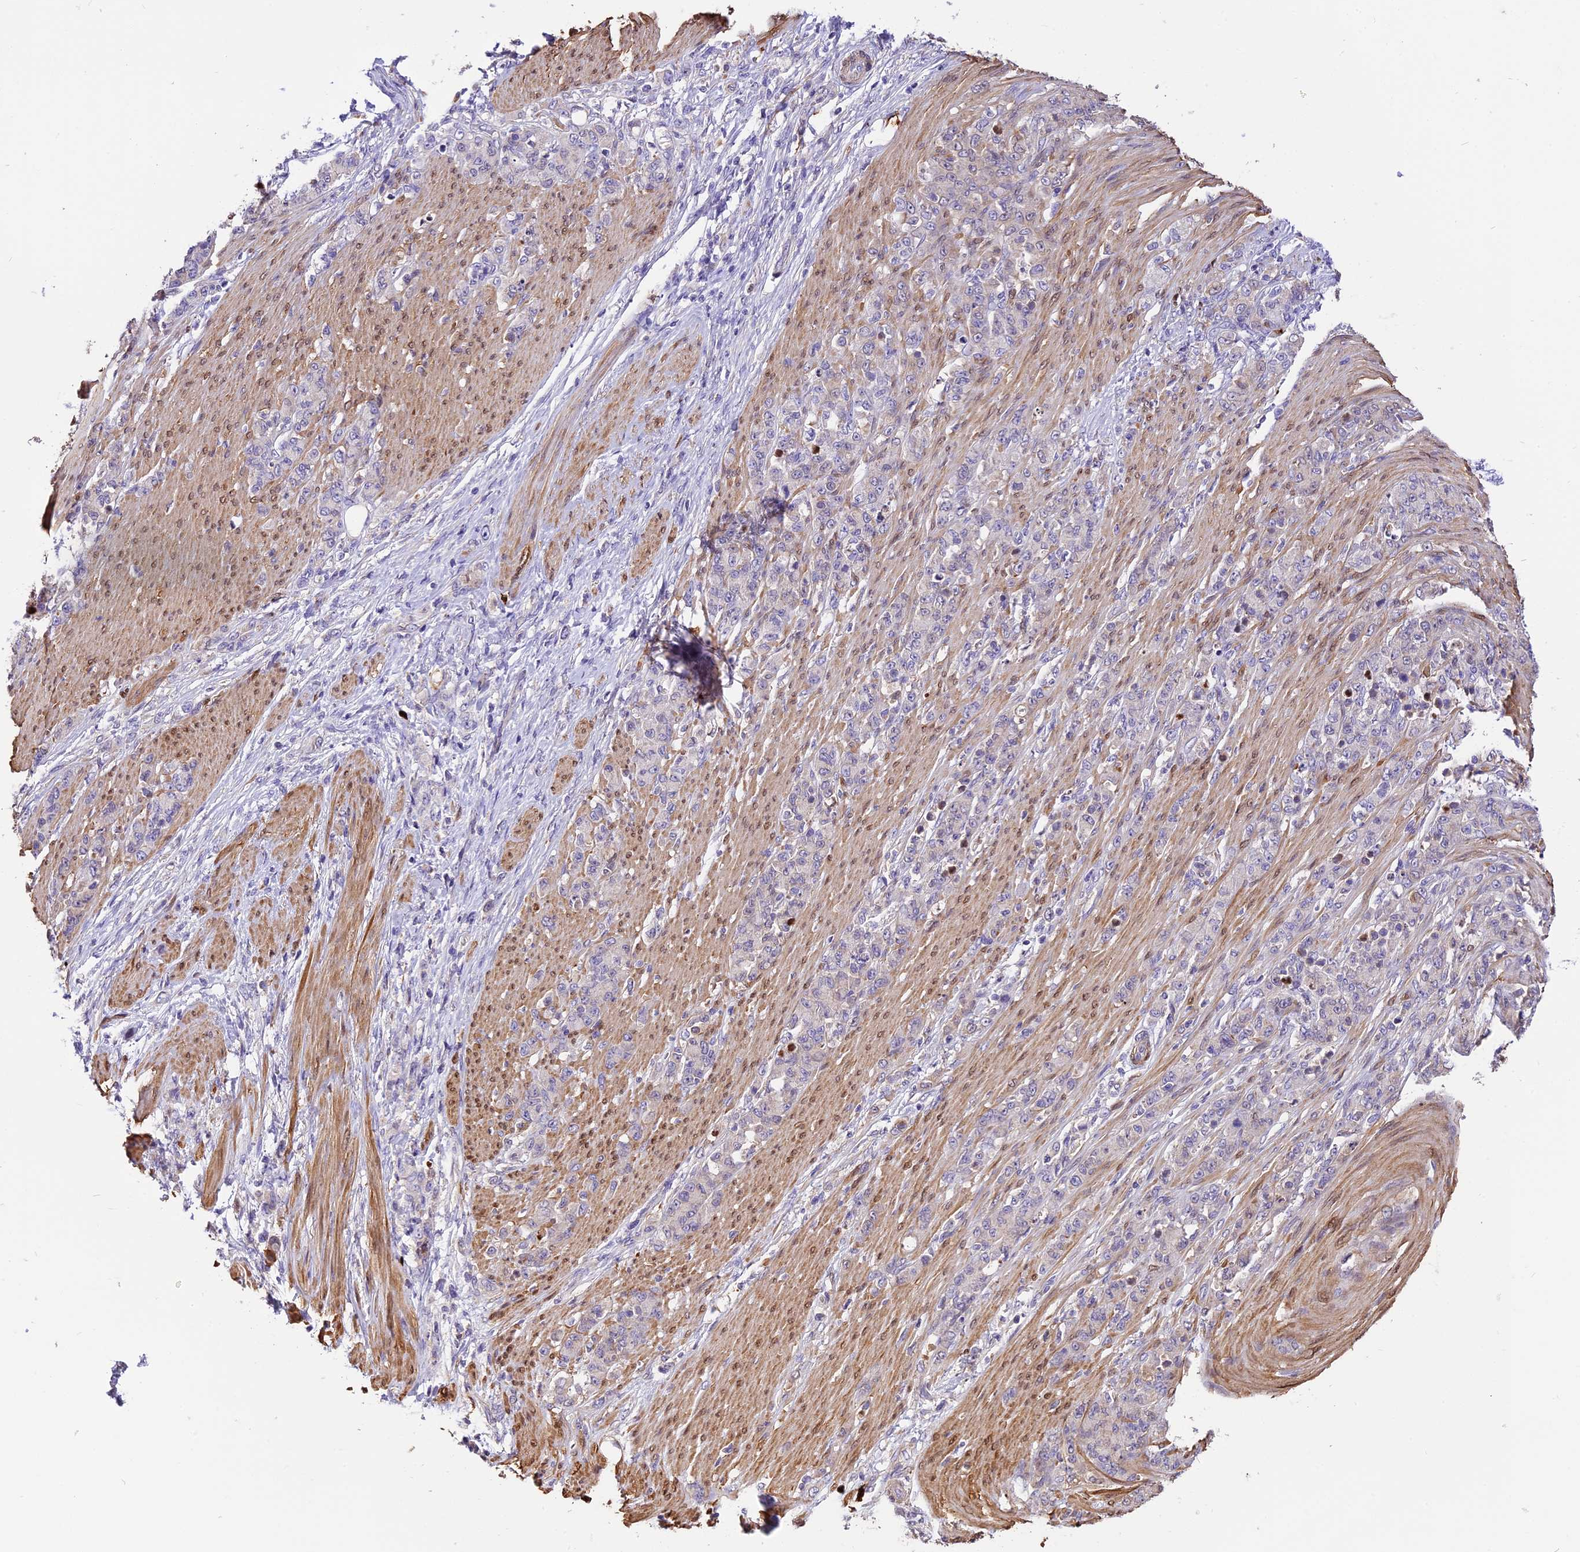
{"staining": {"intensity": "negative", "quantity": "none", "location": "none"}, "tissue": "stomach cancer", "cell_type": "Tumor cells", "image_type": "cancer", "snomed": [{"axis": "morphology", "description": "Adenocarcinoma, NOS"}, {"axis": "topography", "description": "Stomach"}], "caption": "DAB (3,3'-diaminobenzidine) immunohistochemical staining of human stomach adenocarcinoma demonstrates no significant positivity in tumor cells.", "gene": "MAP3K7CL", "patient": {"sex": "female", "age": 79}}